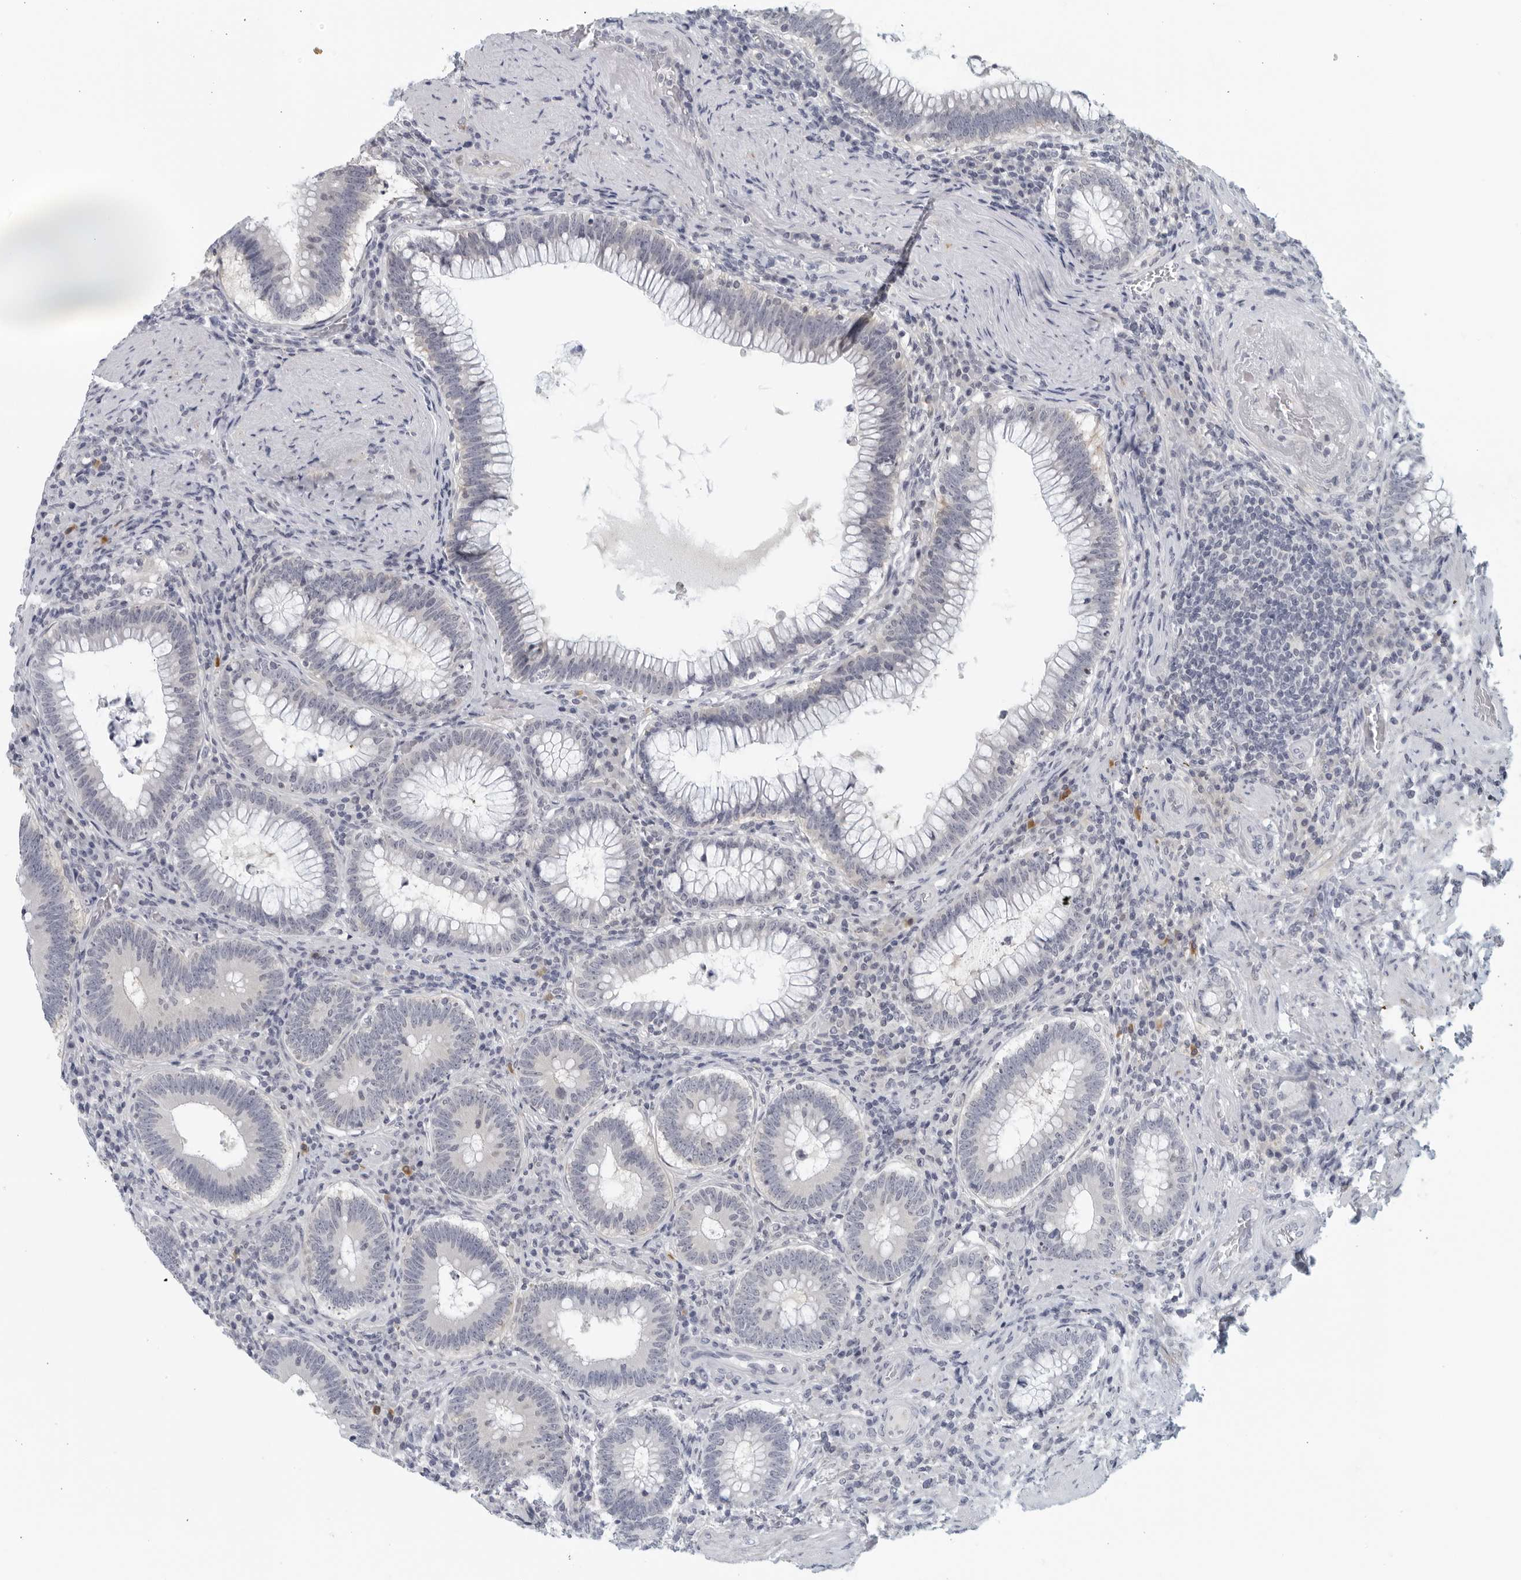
{"staining": {"intensity": "negative", "quantity": "none", "location": "none"}, "tissue": "colorectal cancer", "cell_type": "Tumor cells", "image_type": "cancer", "snomed": [{"axis": "morphology", "description": "Normal tissue, NOS"}, {"axis": "topography", "description": "Colon"}], "caption": "An image of colorectal cancer stained for a protein reveals no brown staining in tumor cells.", "gene": "MATN1", "patient": {"sex": "female", "age": 82}}